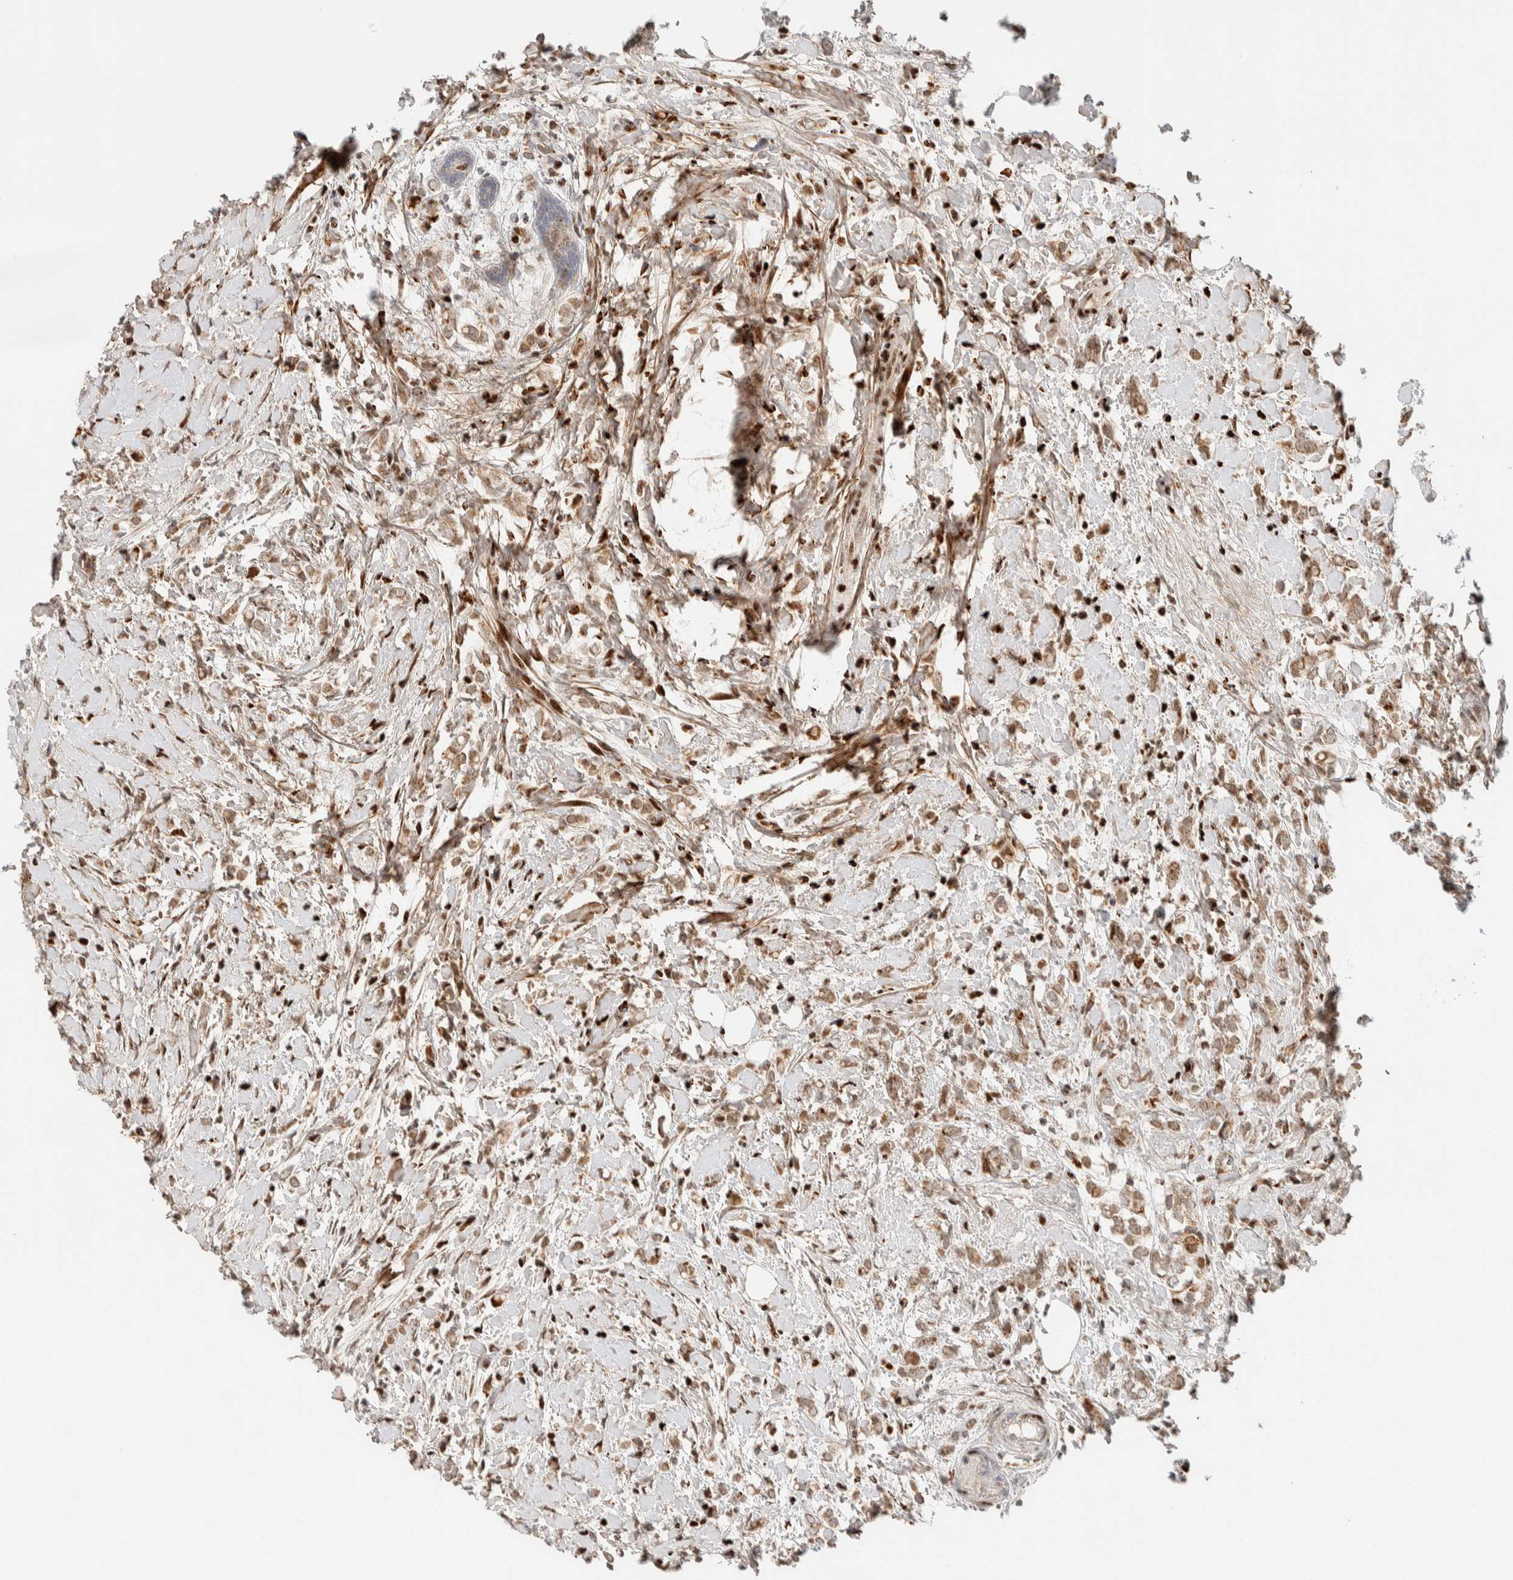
{"staining": {"intensity": "weak", "quantity": ">75%", "location": "cytoplasmic/membranous,nuclear"}, "tissue": "breast cancer", "cell_type": "Tumor cells", "image_type": "cancer", "snomed": [{"axis": "morphology", "description": "Normal tissue, NOS"}, {"axis": "morphology", "description": "Lobular carcinoma"}, {"axis": "topography", "description": "Breast"}], "caption": "The immunohistochemical stain labels weak cytoplasmic/membranous and nuclear expression in tumor cells of breast cancer (lobular carcinoma) tissue.", "gene": "TSPAN32", "patient": {"sex": "female", "age": 47}}